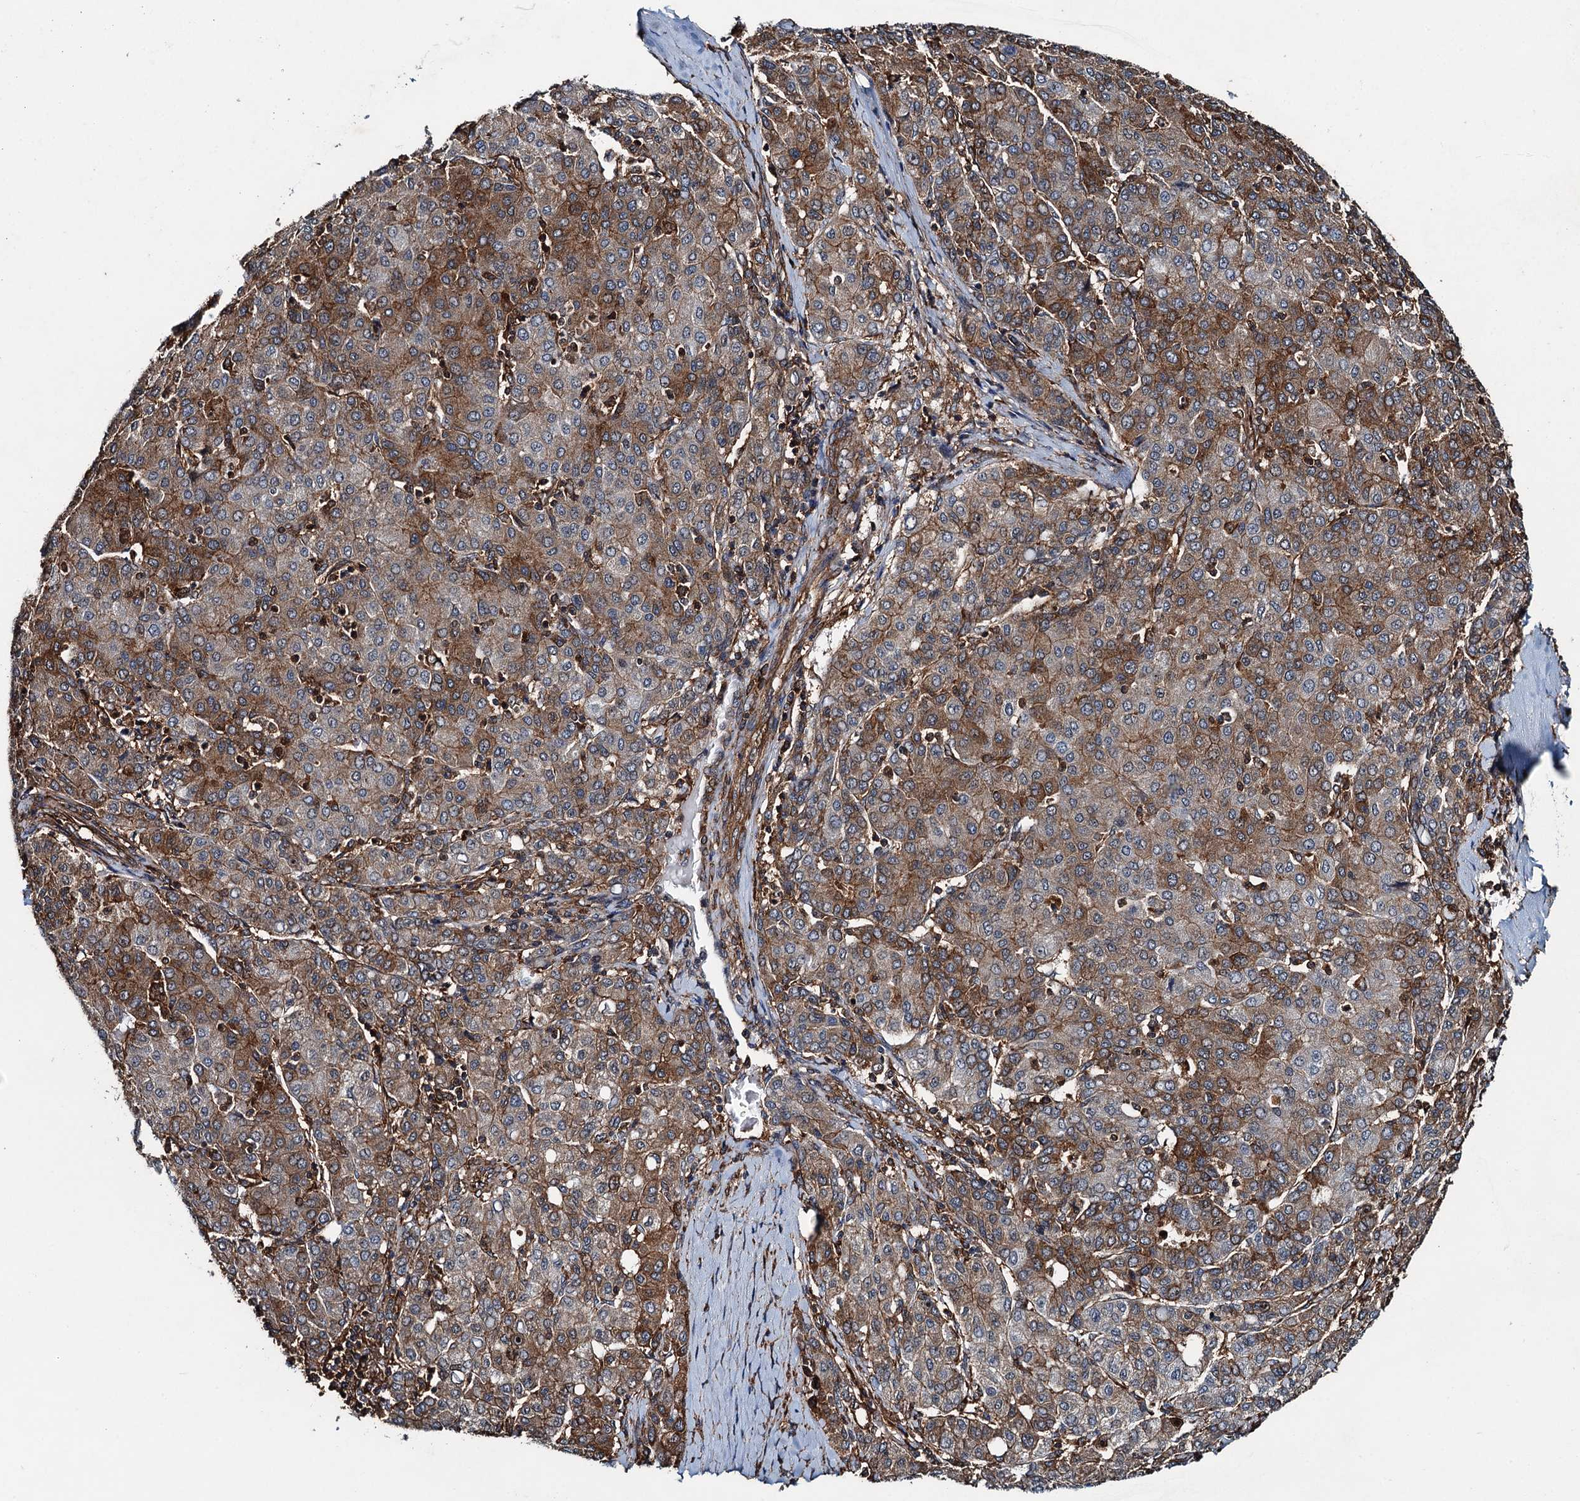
{"staining": {"intensity": "moderate", "quantity": ">75%", "location": "cytoplasmic/membranous"}, "tissue": "liver cancer", "cell_type": "Tumor cells", "image_type": "cancer", "snomed": [{"axis": "morphology", "description": "Carcinoma, Hepatocellular, NOS"}, {"axis": "topography", "description": "Liver"}], "caption": "Immunohistochemical staining of human liver cancer exhibits medium levels of moderate cytoplasmic/membranous expression in approximately >75% of tumor cells.", "gene": "WHAMM", "patient": {"sex": "male", "age": 65}}